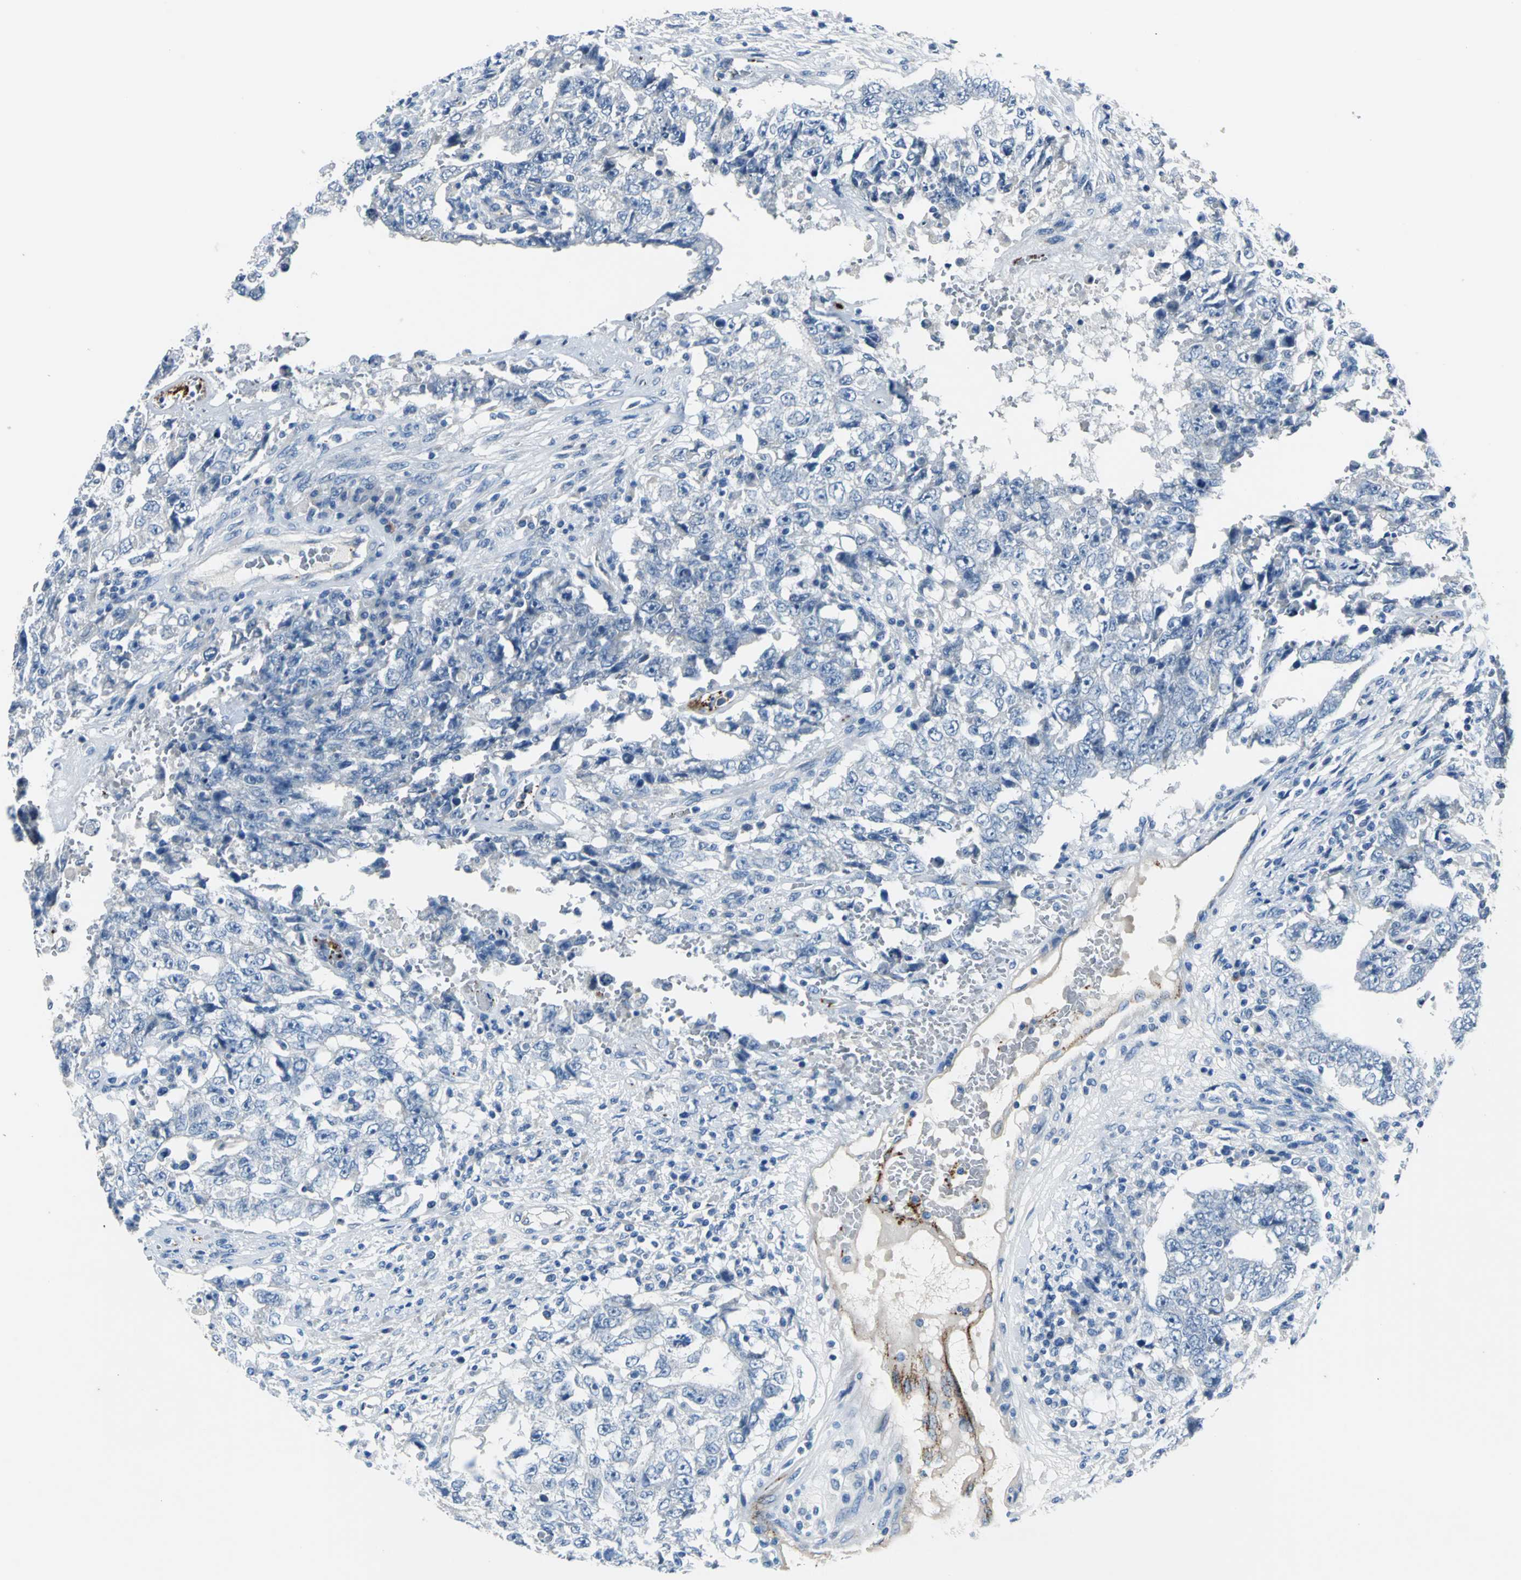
{"staining": {"intensity": "negative", "quantity": "none", "location": "none"}, "tissue": "testis cancer", "cell_type": "Tumor cells", "image_type": "cancer", "snomed": [{"axis": "morphology", "description": "Carcinoma, Embryonal, NOS"}, {"axis": "topography", "description": "Testis"}], "caption": "Photomicrograph shows no significant protein staining in tumor cells of embryonal carcinoma (testis).", "gene": "SELP", "patient": {"sex": "male", "age": 26}}